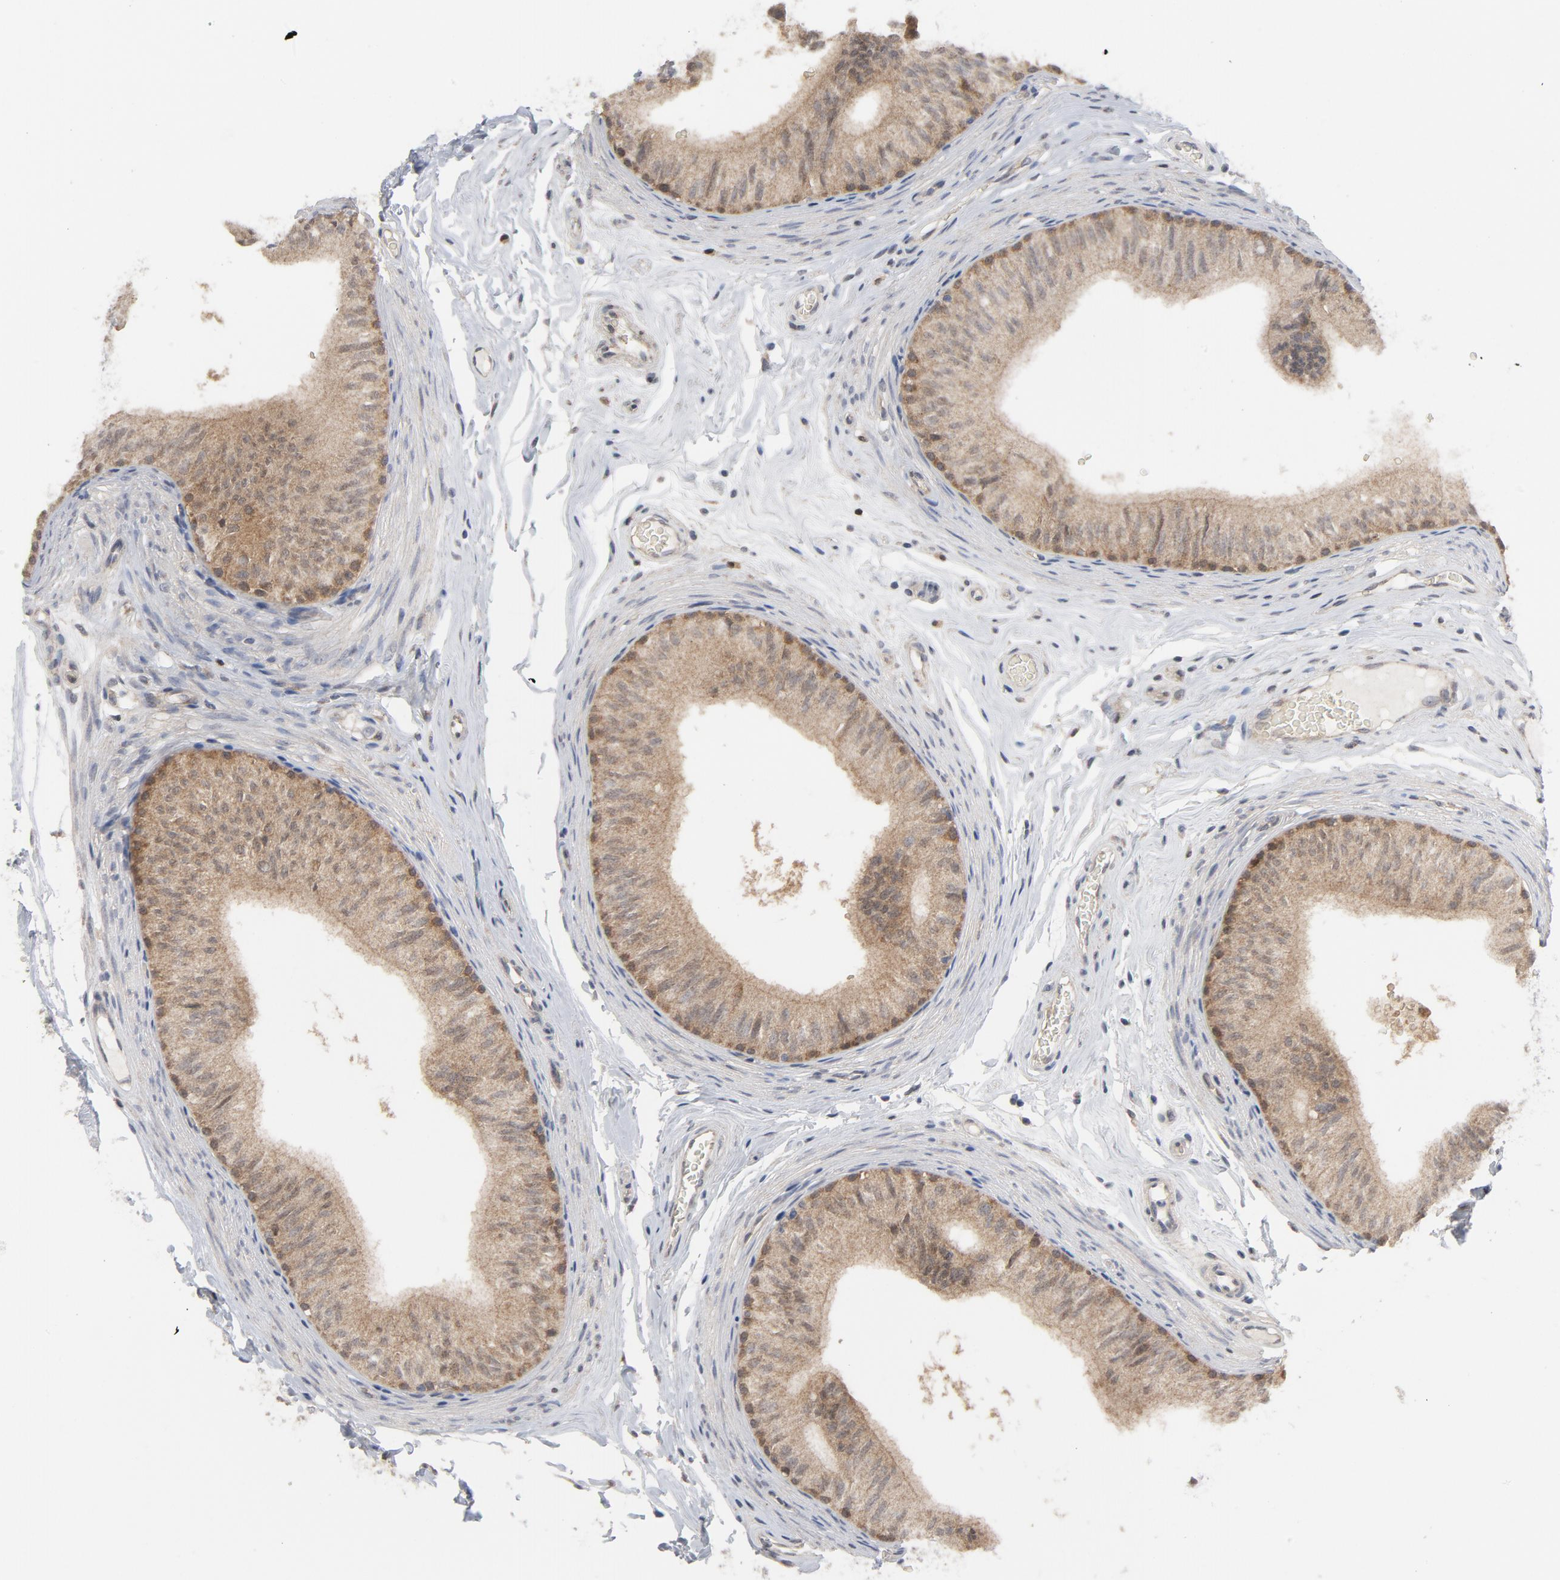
{"staining": {"intensity": "moderate", "quantity": ">75%", "location": "cytoplasmic/membranous"}, "tissue": "epididymis", "cell_type": "Glandular cells", "image_type": "normal", "snomed": [{"axis": "morphology", "description": "Normal tissue, NOS"}, {"axis": "topography", "description": "Testis"}, {"axis": "topography", "description": "Epididymis"}], "caption": "High-magnification brightfield microscopy of unremarkable epididymis stained with DAB (brown) and counterstained with hematoxylin (blue). glandular cells exhibit moderate cytoplasmic/membranous expression is appreciated in approximately>75% of cells.", "gene": "PRDX1", "patient": {"sex": "male", "age": 36}}